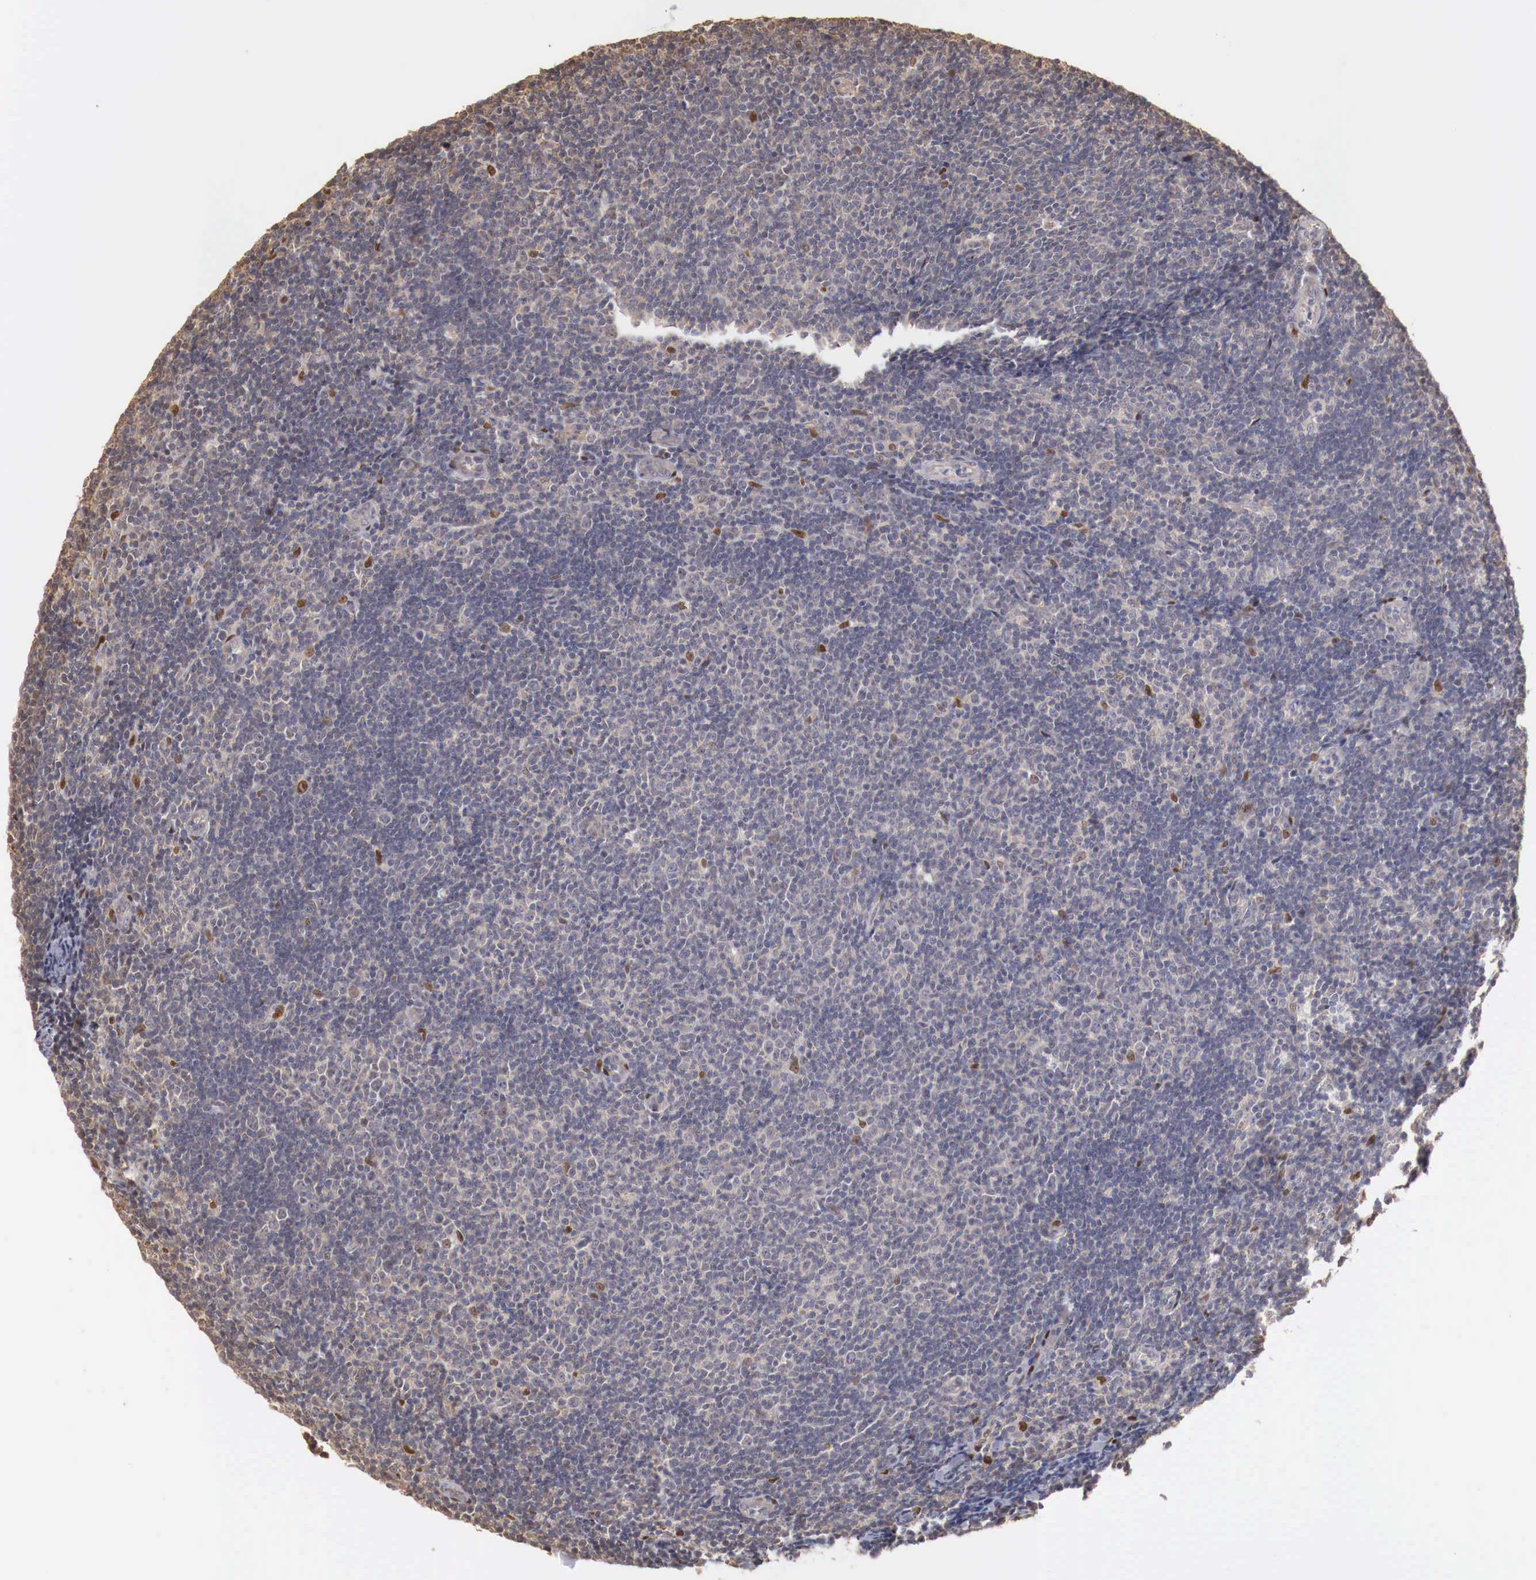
{"staining": {"intensity": "strong", "quantity": "<25%", "location": "nuclear"}, "tissue": "lymphoma", "cell_type": "Tumor cells", "image_type": "cancer", "snomed": [{"axis": "morphology", "description": "Malignant lymphoma, non-Hodgkin's type, Low grade"}, {"axis": "topography", "description": "Lymph node"}], "caption": "High-magnification brightfield microscopy of lymphoma stained with DAB (3,3'-diaminobenzidine) (brown) and counterstained with hematoxylin (blue). tumor cells exhibit strong nuclear staining is seen in about<25% of cells.", "gene": "KHDRBS2", "patient": {"sex": "male", "age": 49}}